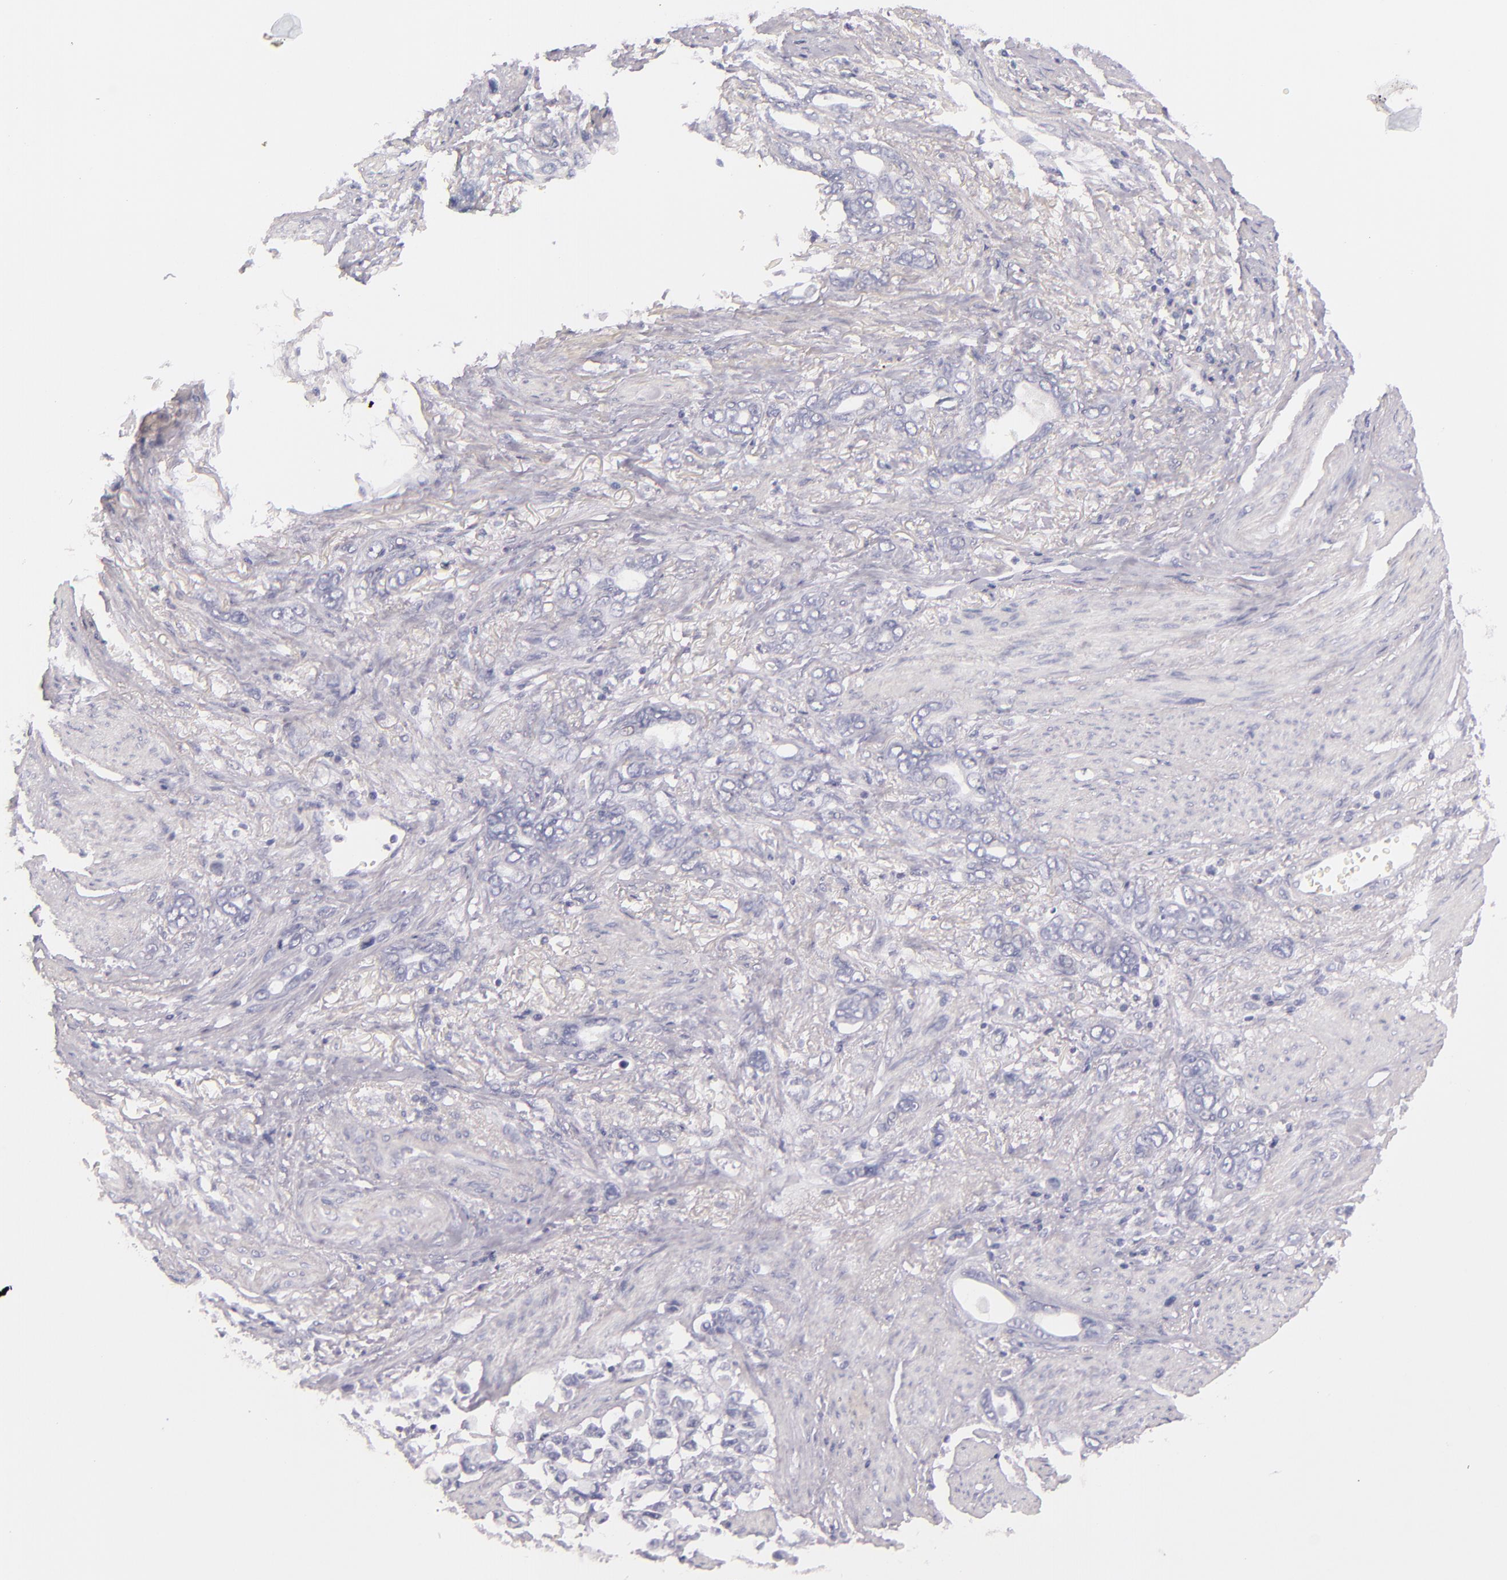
{"staining": {"intensity": "negative", "quantity": "none", "location": "none"}, "tissue": "stomach cancer", "cell_type": "Tumor cells", "image_type": "cancer", "snomed": [{"axis": "morphology", "description": "Adenocarcinoma, NOS"}, {"axis": "topography", "description": "Stomach"}], "caption": "There is no significant expression in tumor cells of stomach cancer (adenocarcinoma).", "gene": "INA", "patient": {"sex": "male", "age": 78}}